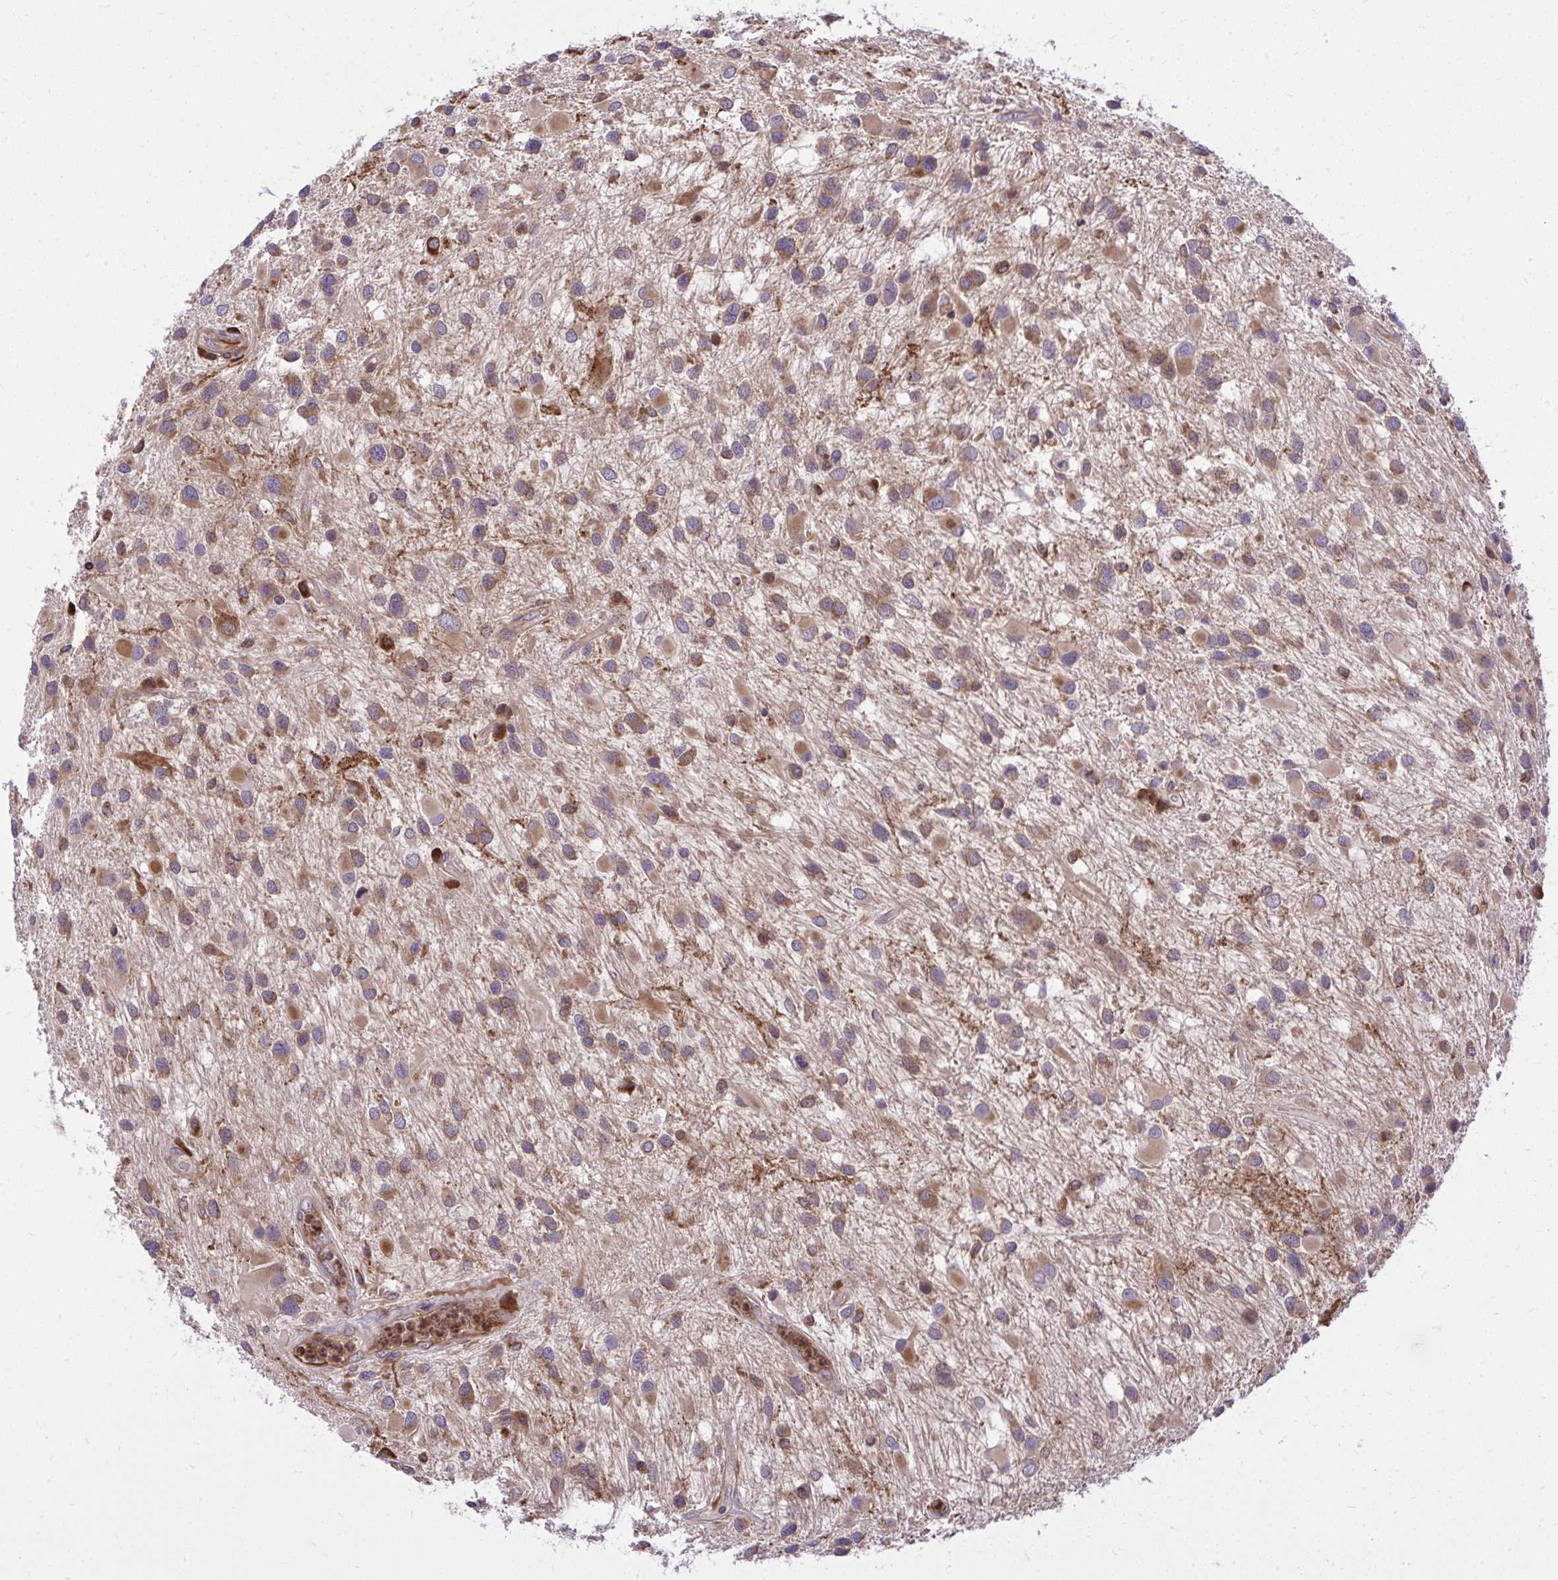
{"staining": {"intensity": "moderate", "quantity": "25%-75%", "location": "cytoplasmic/membranous"}, "tissue": "glioma", "cell_type": "Tumor cells", "image_type": "cancer", "snomed": [{"axis": "morphology", "description": "Glioma, malignant, Low grade"}, {"axis": "topography", "description": "Brain"}], "caption": "An immunohistochemistry (IHC) image of neoplastic tissue is shown. Protein staining in brown highlights moderate cytoplasmic/membranous positivity in glioma within tumor cells.", "gene": "PAIP2", "patient": {"sex": "female", "age": 32}}